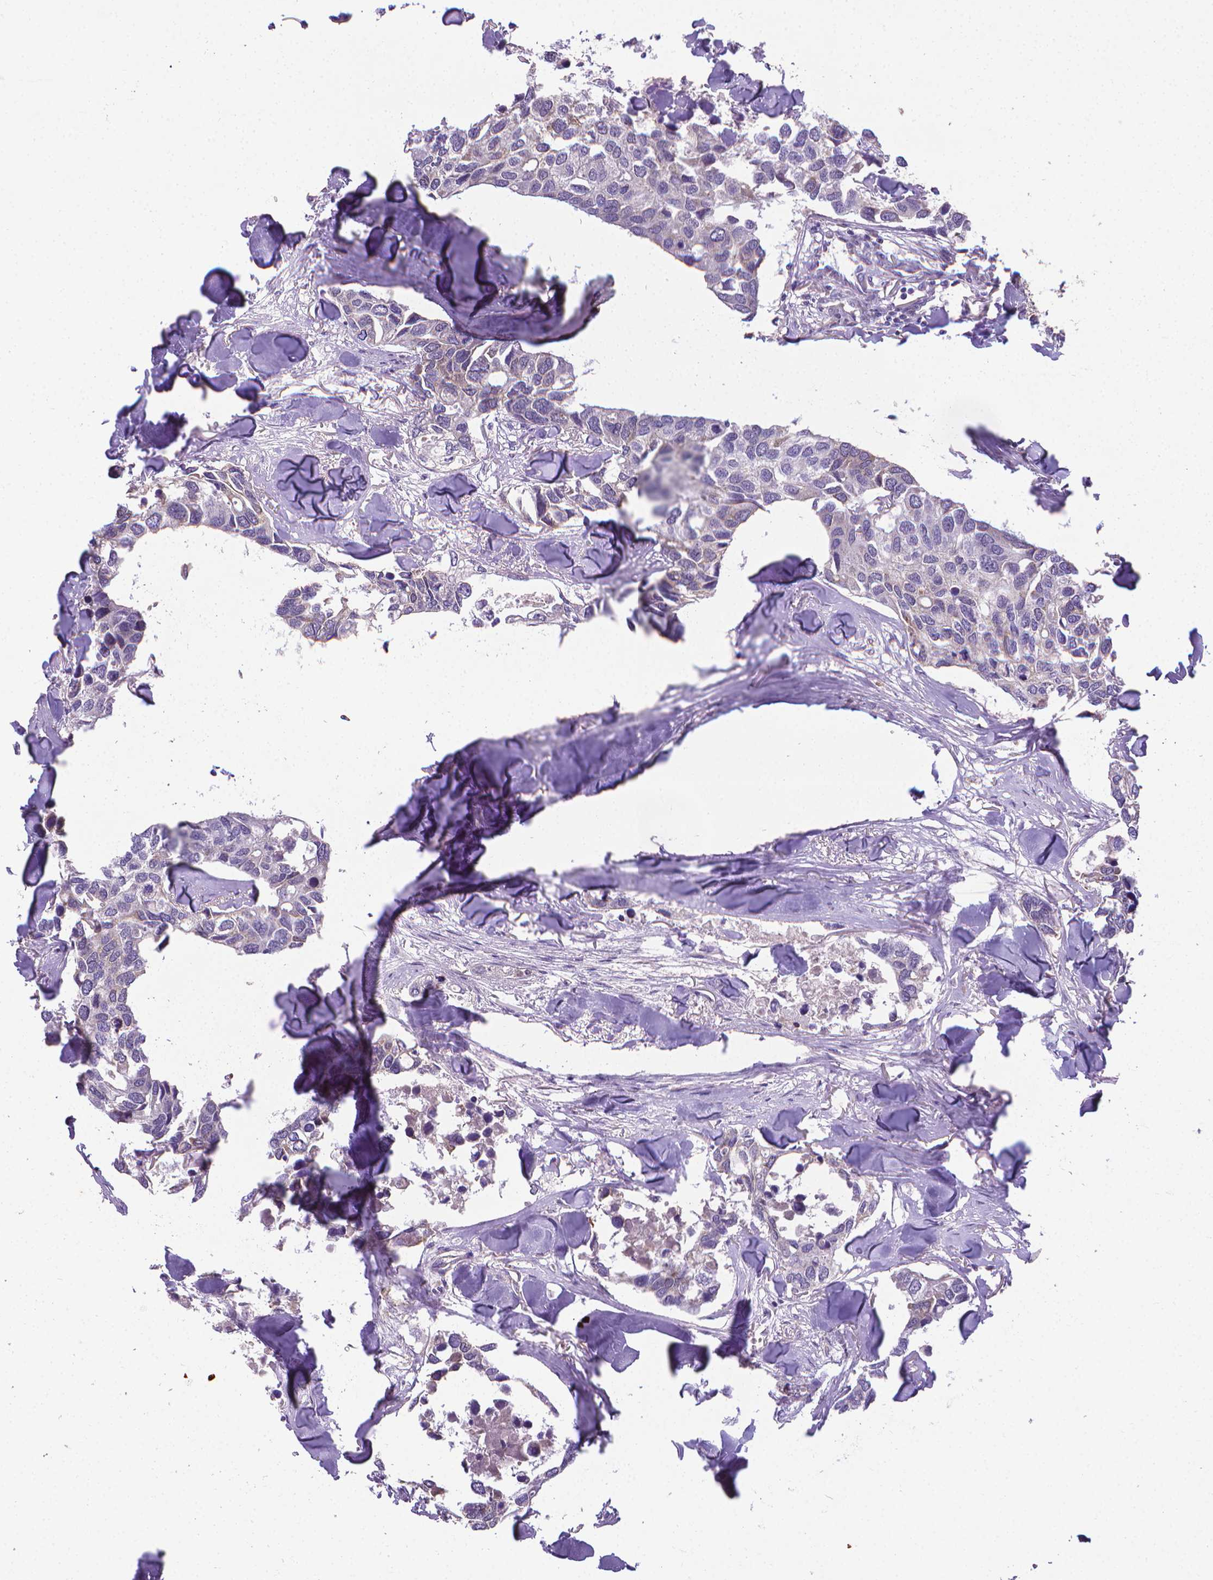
{"staining": {"intensity": "weak", "quantity": "<25%", "location": "cytoplasmic/membranous"}, "tissue": "breast cancer", "cell_type": "Tumor cells", "image_type": "cancer", "snomed": [{"axis": "morphology", "description": "Duct carcinoma"}, {"axis": "topography", "description": "Breast"}], "caption": "A high-resolution micrograph shows immunohistochemistry (IHC) staining of breast cancer, which demonstrates no significant positivity in tumor cells.", "gene": "GPR63", "patient": {"sex": "female", "age": 83}}